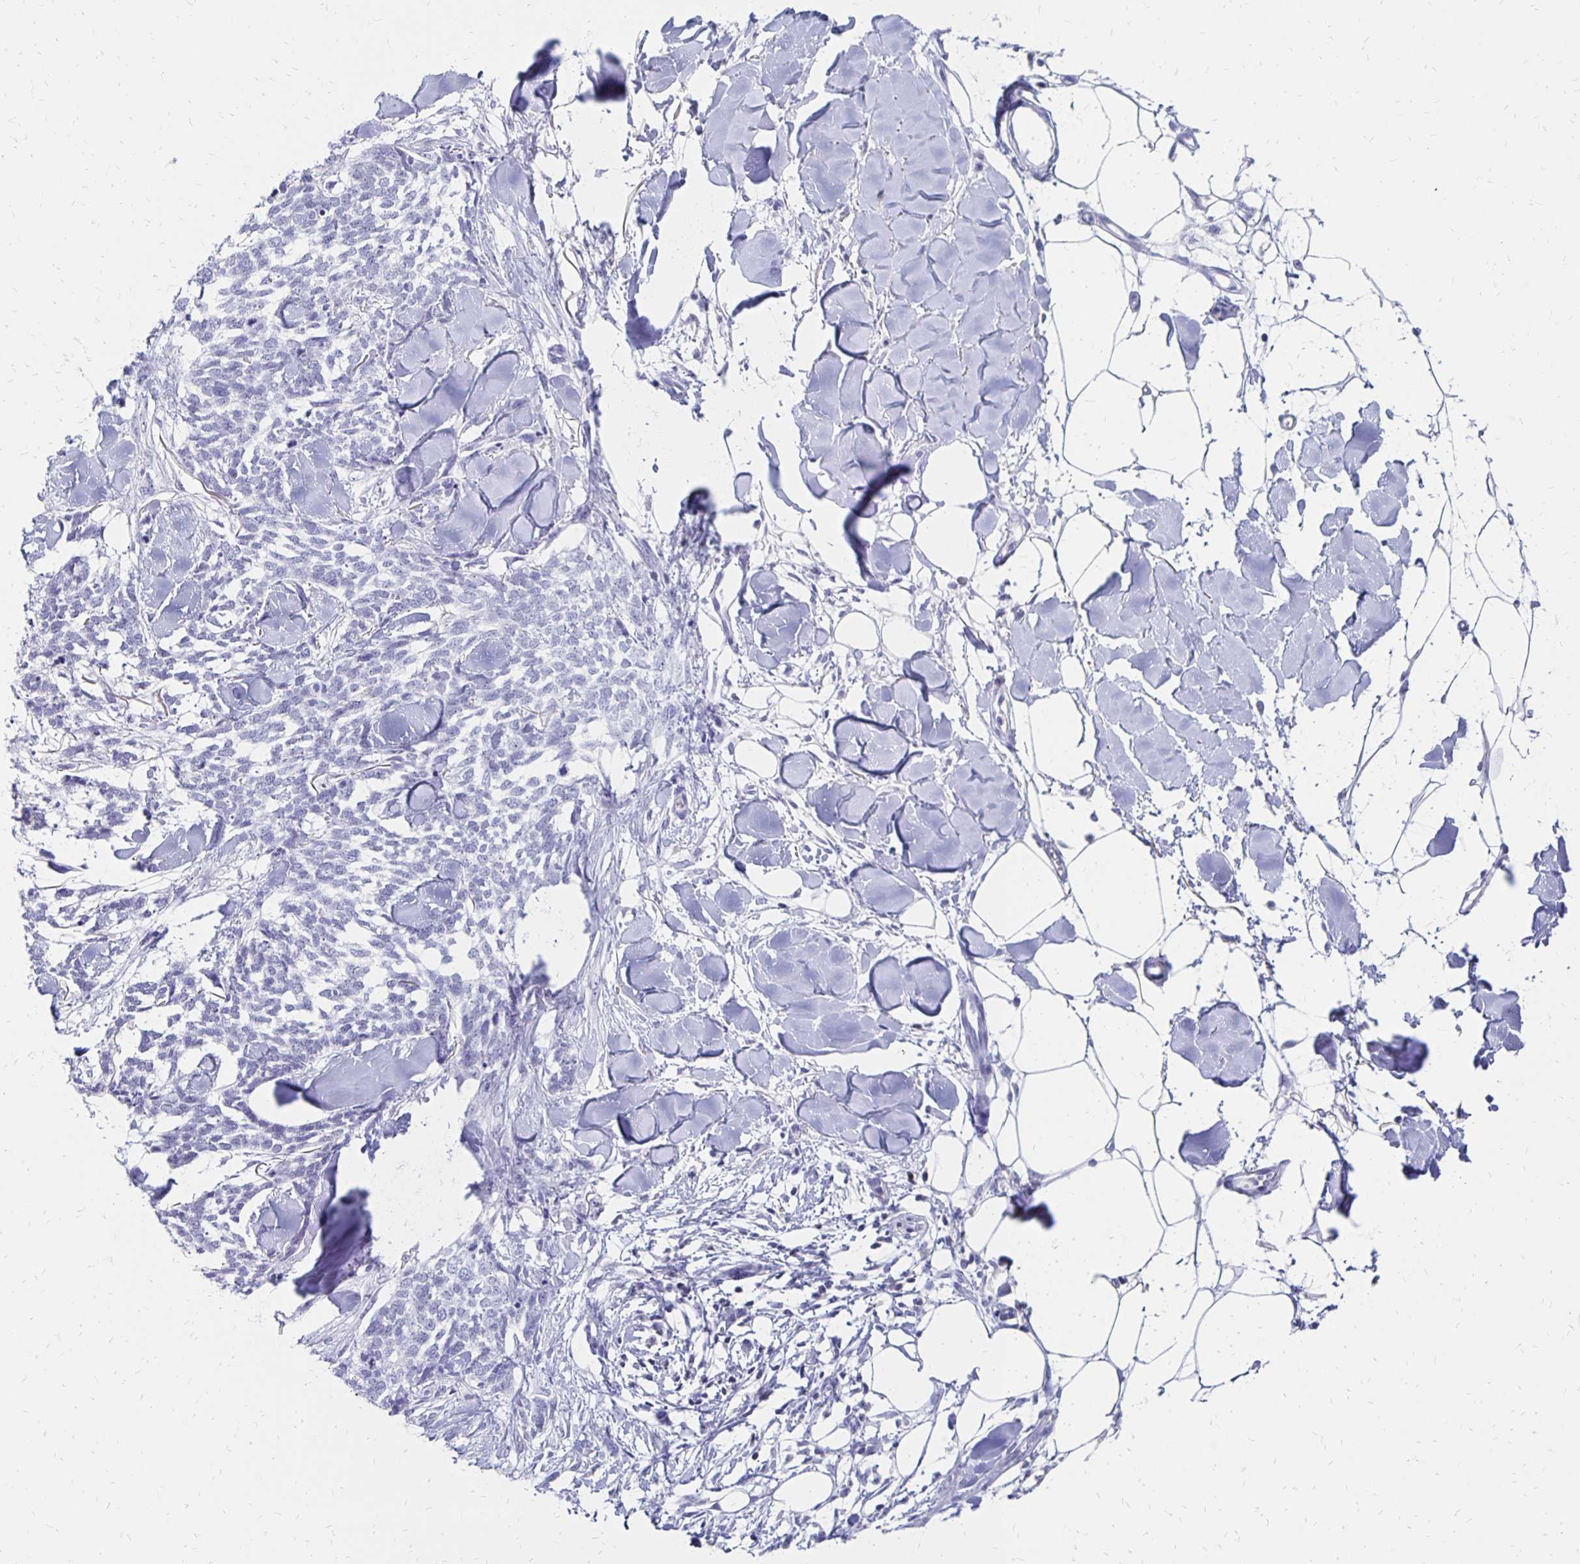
{"staining": {"intensity": "negative", "quantity": "none", "location": "none"}, "tissue": "skin cancer", "cell_type": "Tumor cells", "image_type": "cancer", "snomed": [{"axis": "morphology", "description": "Basal cell carcinoma"}, {"axis": "topography", "description": "Skin"}], "caption": "Immunohistochemistry histopathology image of skin cancer (basal cell carcinoma) stained for a protein (brown), which exhibits no expression in tumor cells.", "gene": "SYT2", "patient": {"sex": "female", "age": 59}}